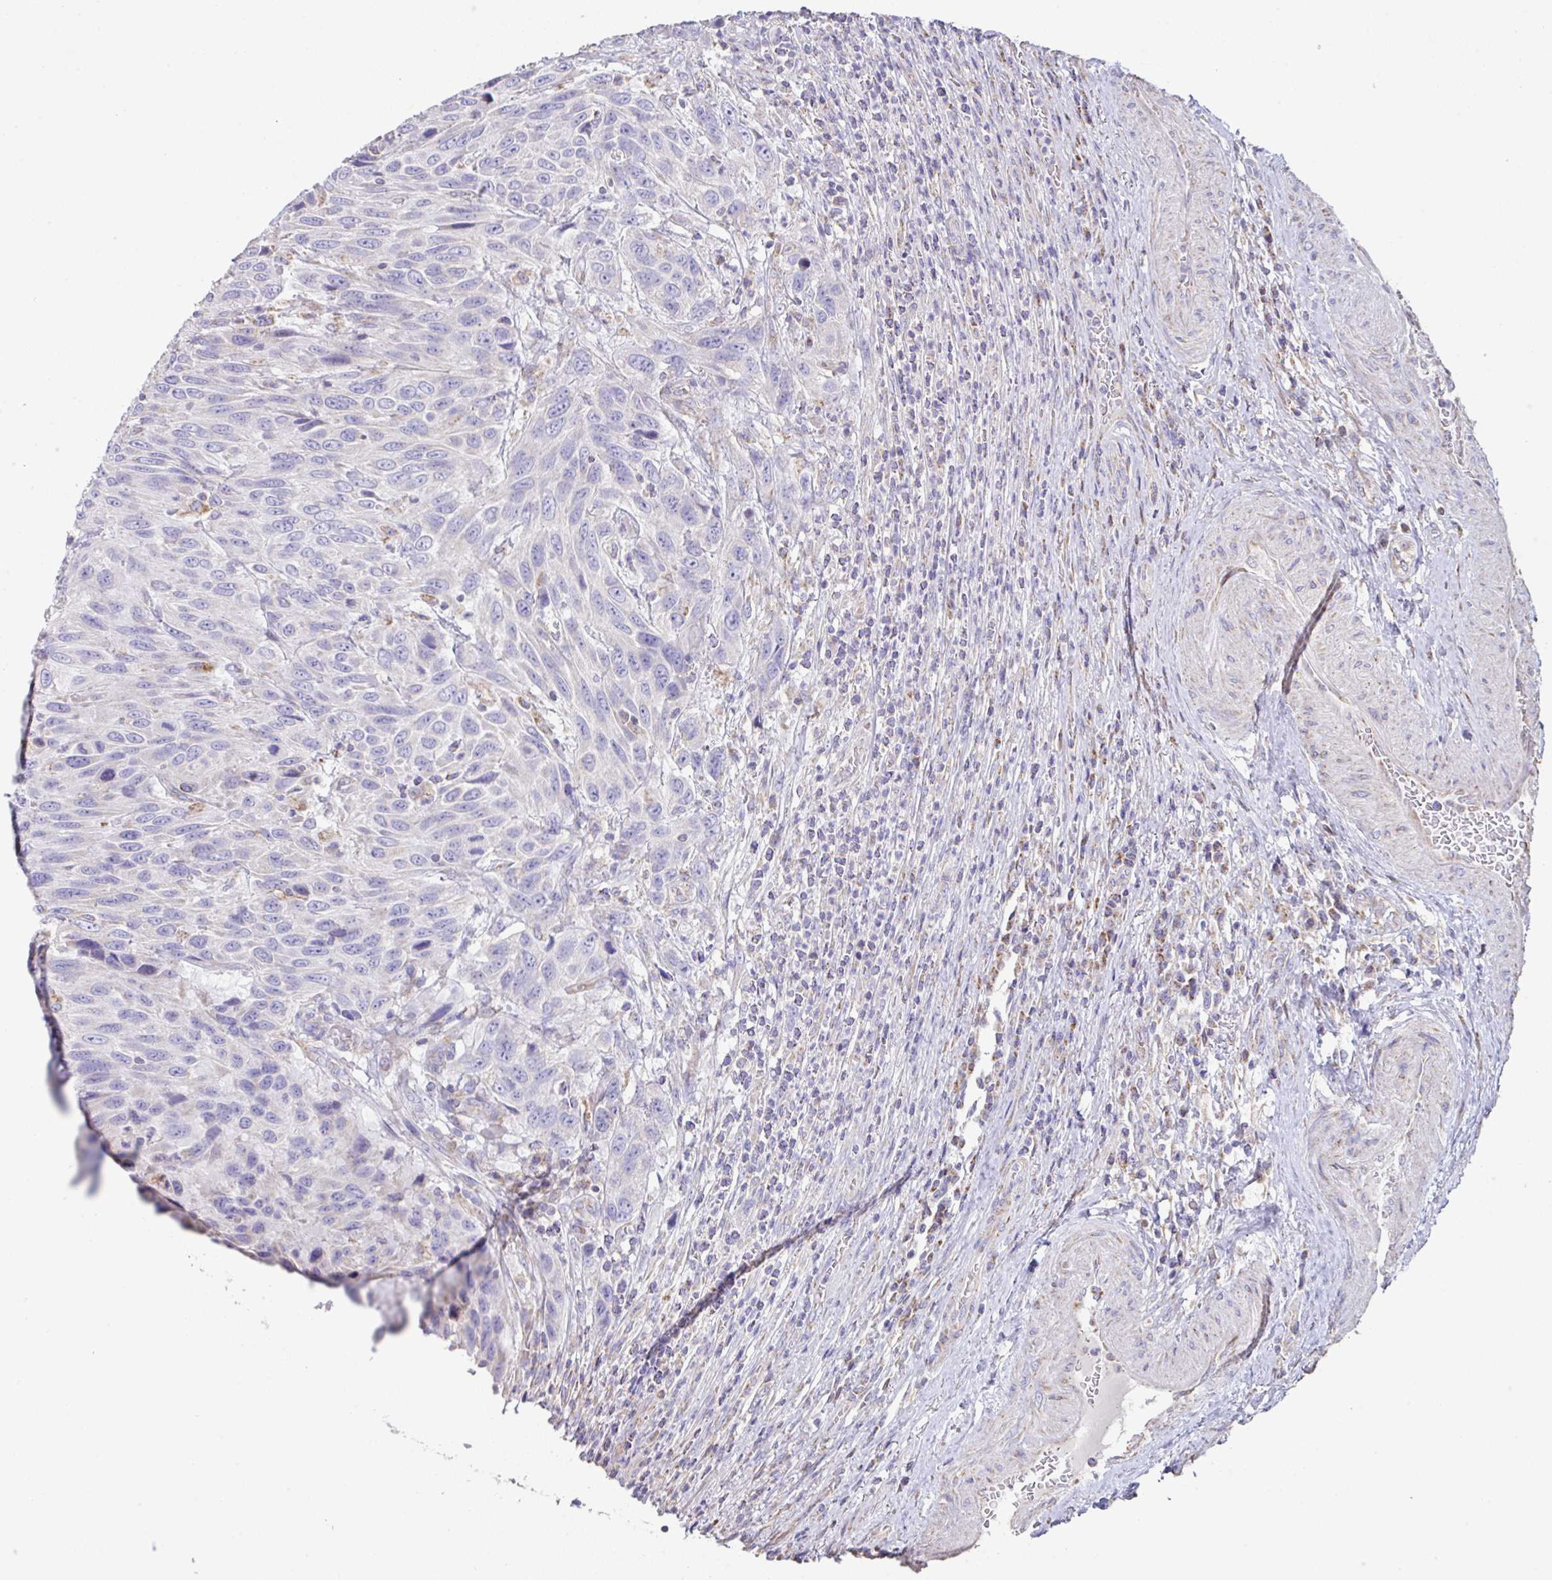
{"staining": {"intensity": "negative", "quantity": "none", "location": "none"}, "tissue": "urothelial cancer", "cell_type": "Tumor cells", "image_type": "cancer", "snomed": [{"axis": "morphology", "description": "Urothelial carcinoma, High grade"}, {"axis": "topography", "description": "Urinary bladder"}], "caption": "High magnification brightfield microscopy of urothelial cancer stained with DAB (3,3'-diaminobenzidine) (brown) and counterstained with hematoxylin (blue): tumor cells show no significant expression. Brightfield microscopy of immunohistochemistry stained with DAB (3,3'-diaminobenzidine) (brown) and hematoxylin (blue), captured at high magnification.", "gene": "DOK7", "patient": {"sex": "female", "age": 70}}